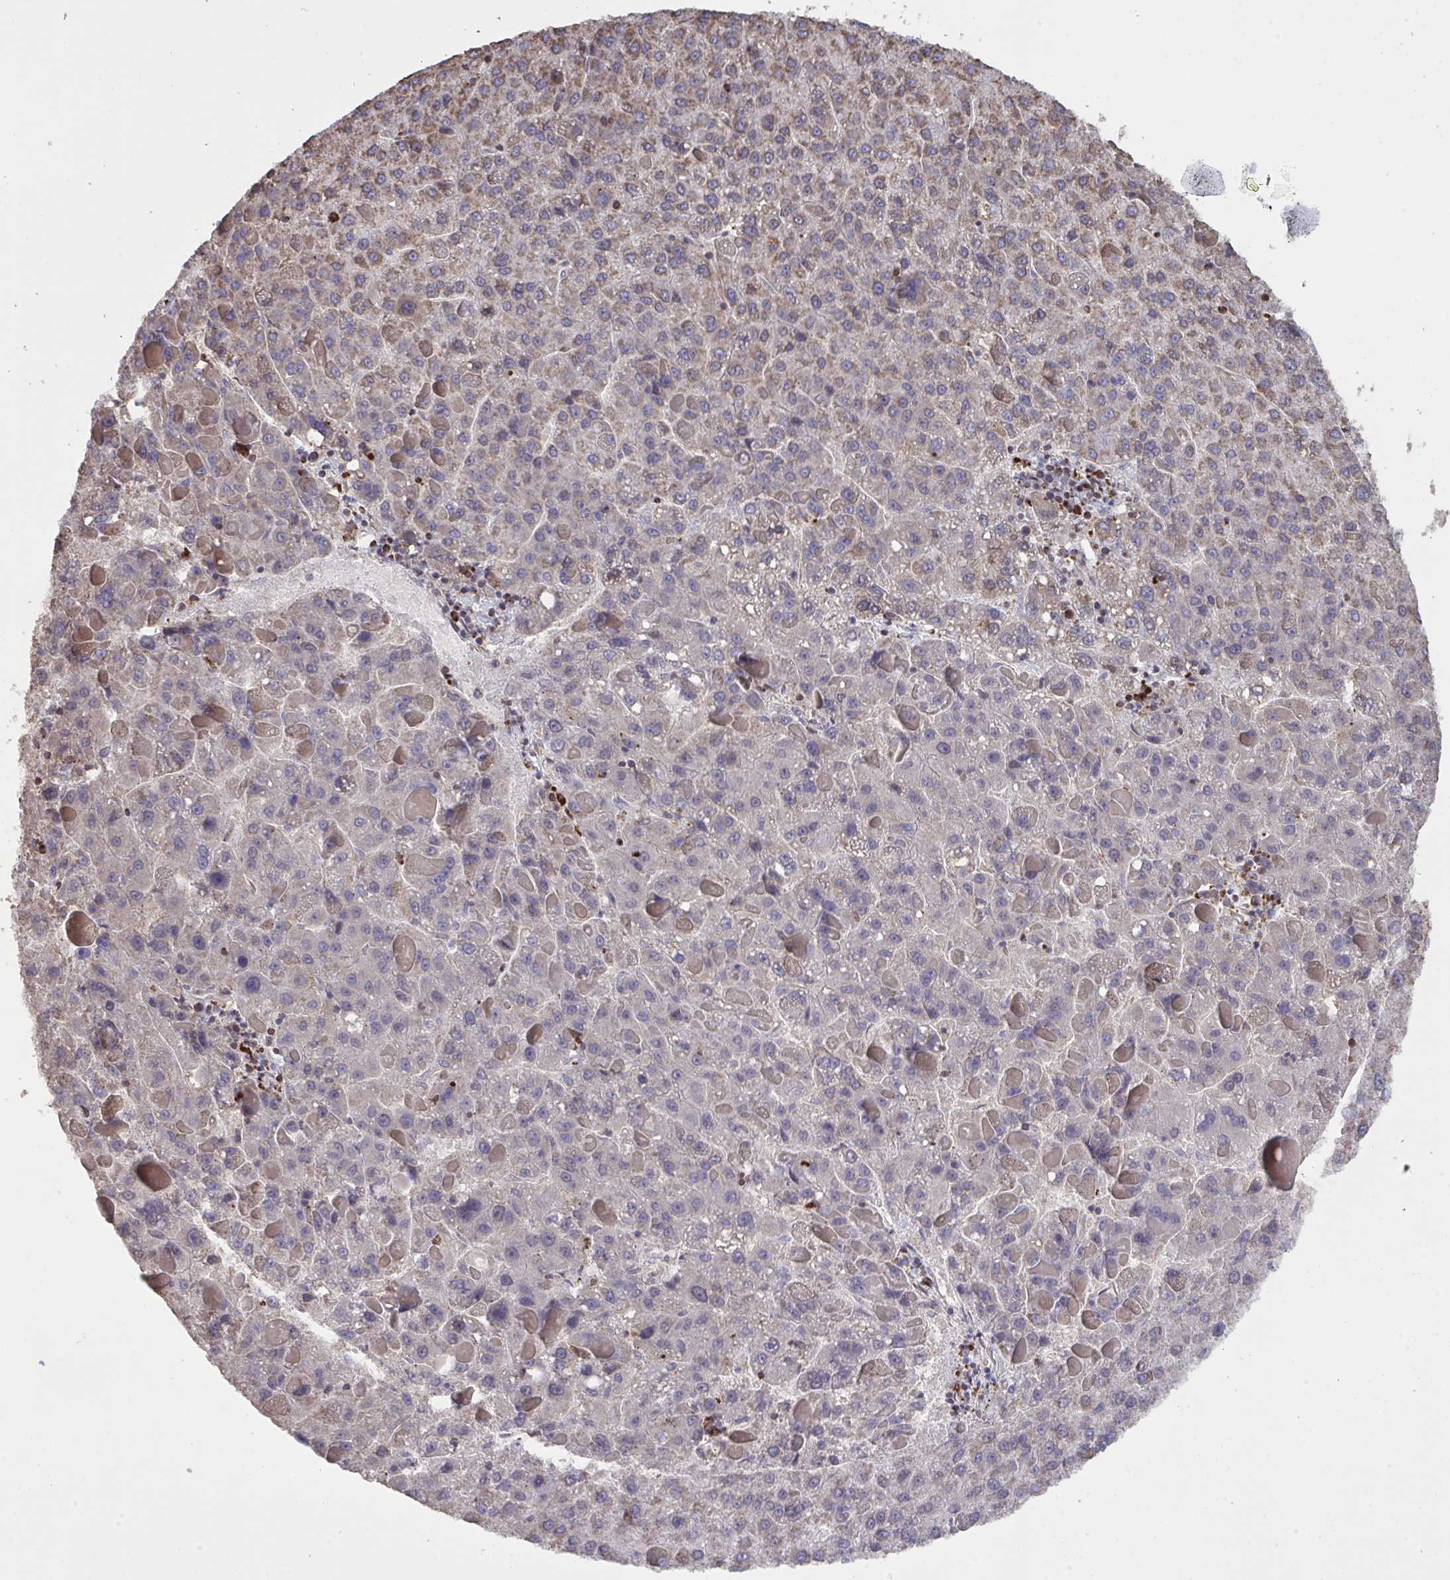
{"staining": {"intensity": "negative", "quantity": "none", "location": "none"}, "tissue": "liver cancer", "cell_type": "Tumor cells", "image_type": "cancer", "snomed": [{"axis": "morphology", "description": "Carcinoma, Hepatocellular, NOS"}, {"axis": "topography", "description": "Liver"}], "caption": "Liver hepatocellular carcinoma was stained to show a protein in brown. There is no significant positivity in tumor cells.", "gene": "PPM1H", "patient": {"sex": "female", "age": 82}}